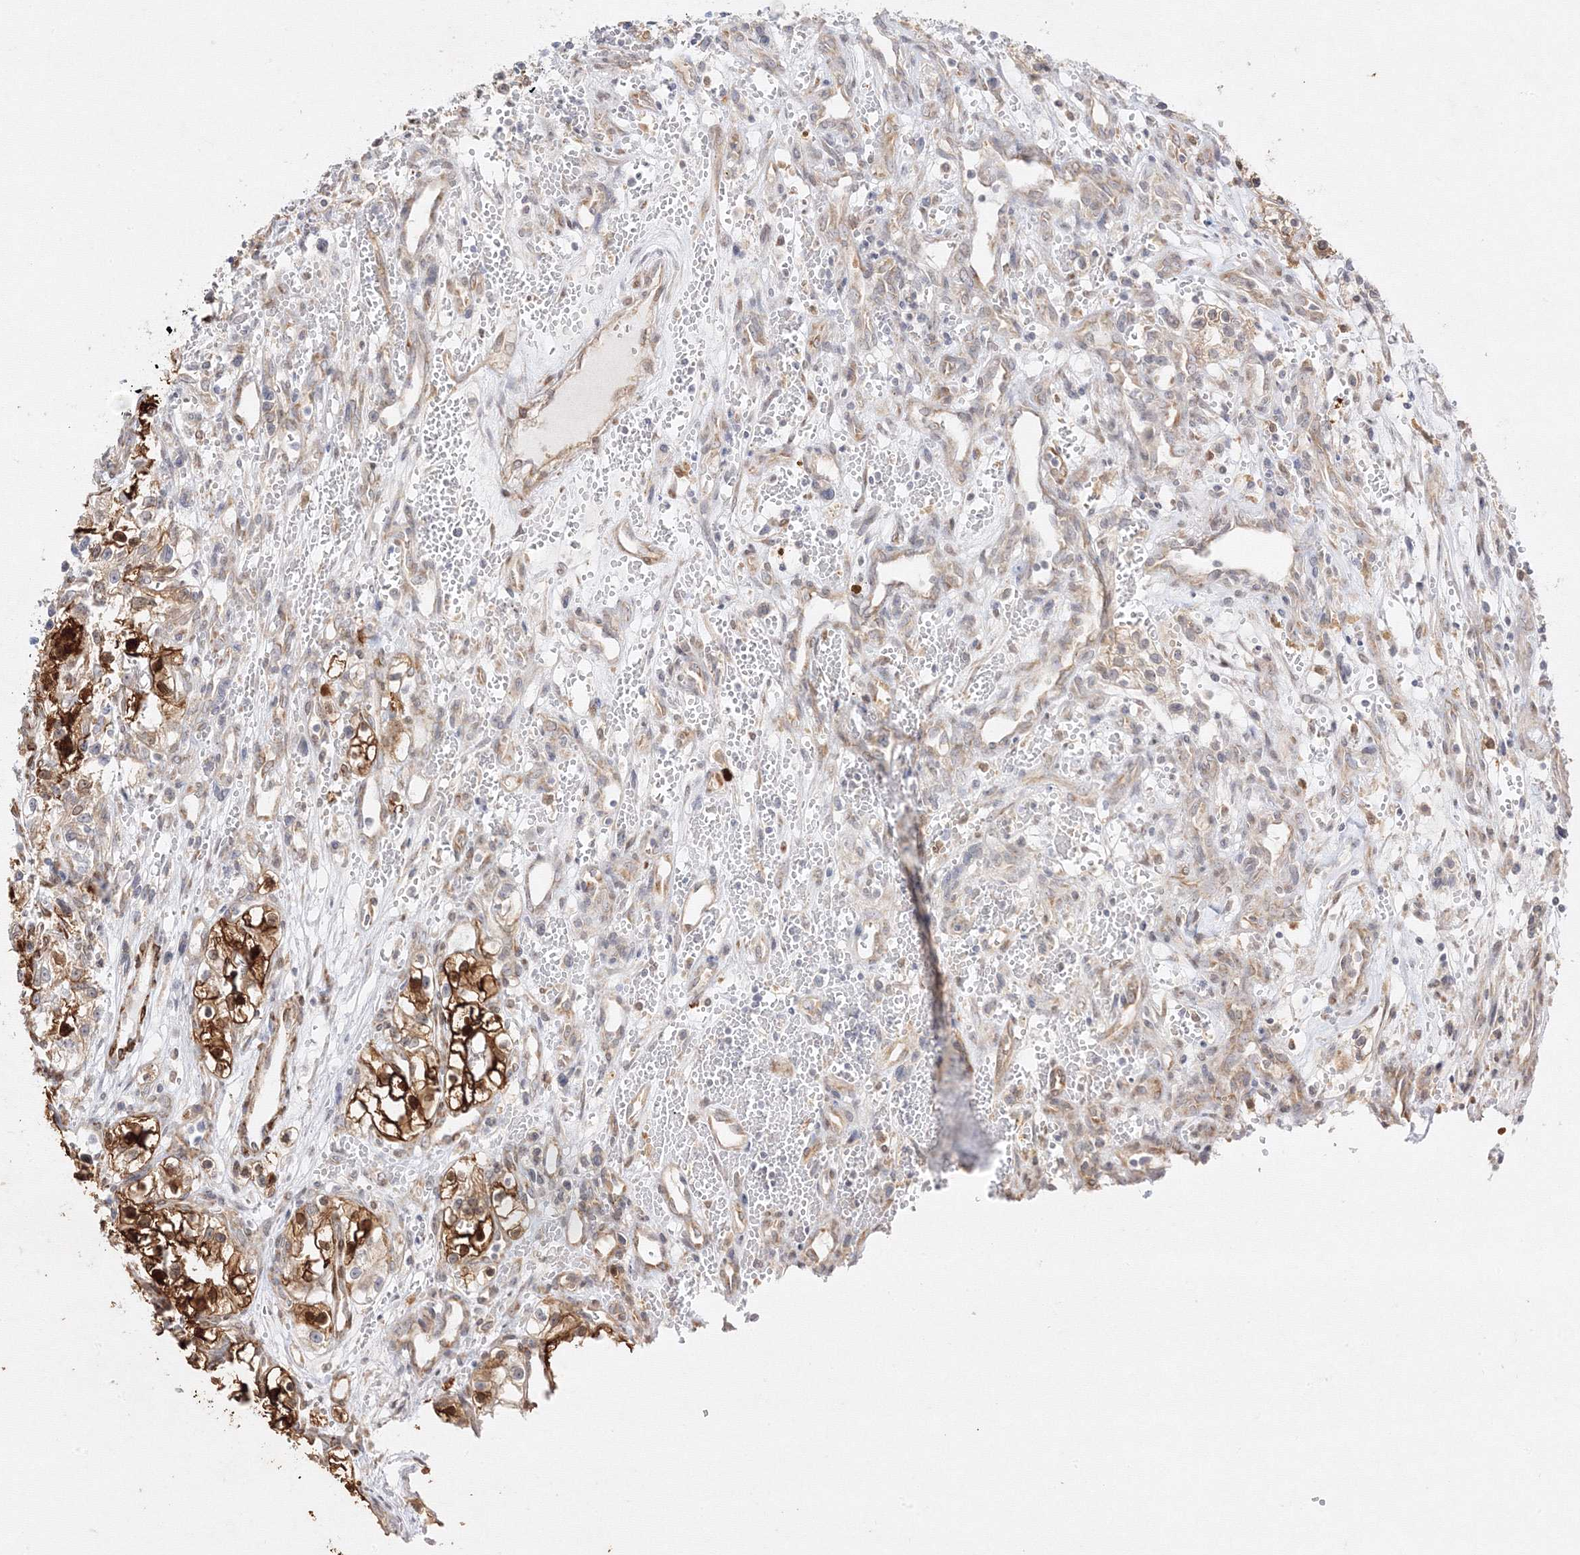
{"staining": {"intensity": "strong", "quantity": ">75%", "location": "cytoplasmic/membranous"}, "tissue": "renal cancer", "cell_type": "Tumor cells", "image_type": "cancer", "snomed": [{"axis": "morphology", "description": "Adenocarcinoma, NOS"}, {"axis": "topography", "description": "Kidney"}], "caption": "Immunohistochemistry (IHC) staining of renal cancer, which displays high levels of strong cytoplasmic/membranous staining in about >75% of tumor cells indicating strong cytoplasmic/membranous protein positivity. The staining was performed using DAB (3,3'-diaminobenzidine) (brown) for protein detection and nuclei were counterstained in hematoxylin (blue).", "gene": "C2CD2", "patient": {"sex": "female", "age": 57}}